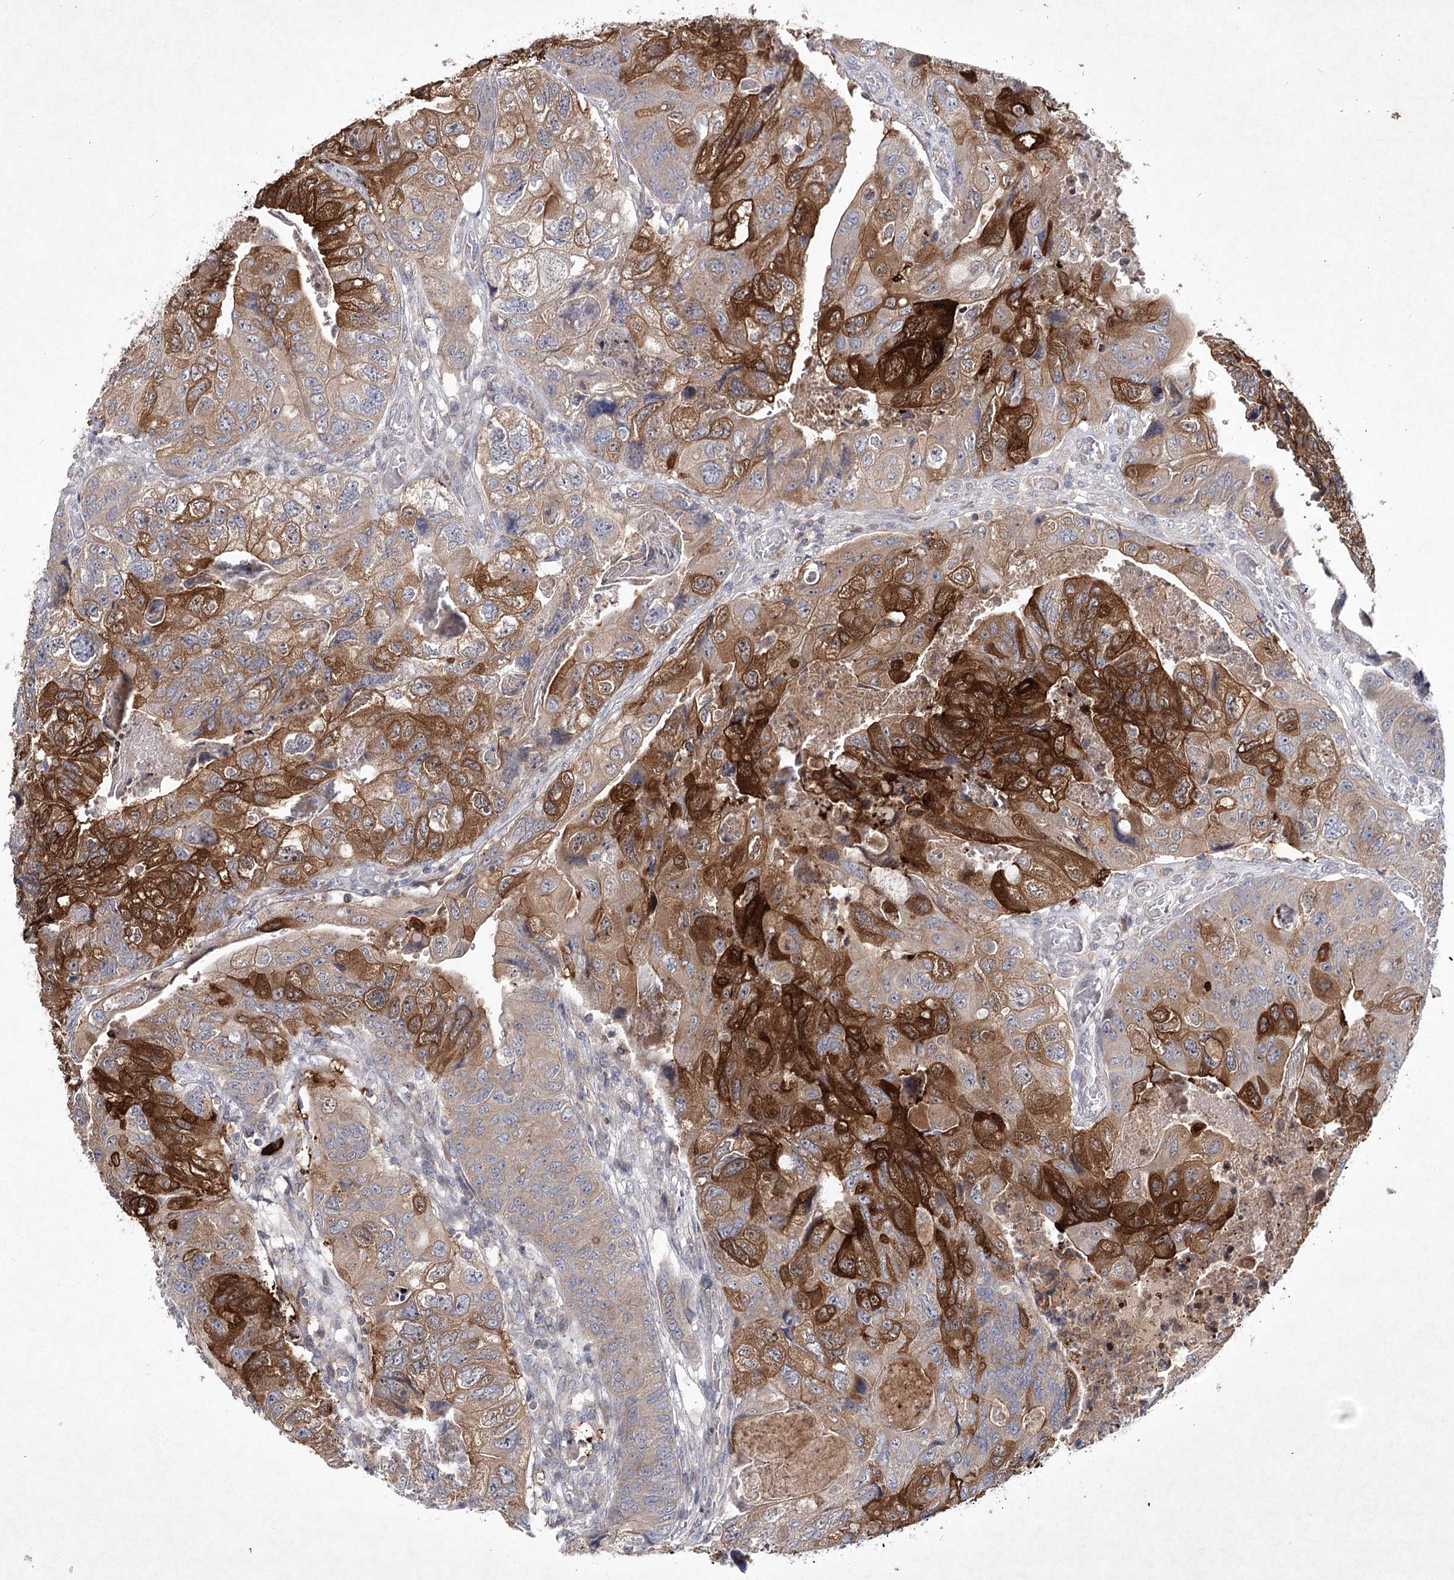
{"staining": {"intensity": "strong", "quantity": "25%-75%", "location": "cytoplasmic/membranous"}, "tissue": "colorectal cancer", "cell_type": "Tumor cells", "image_type": "cancer", "snomed": [{"axis": "morphology", "description": "Adenocarcinoma, NOS"}, {"axis": "topography", "description": "Rectum"}], "caption": "This photomicrograph shows IHC staining of adenocarcinoma (colorectal), with high strong cytoplasmic/membranous expression in about 25%-75% of tumor cells.", "gene": "MAP3K13", "patient": {"sex": "male", "age": 63}}